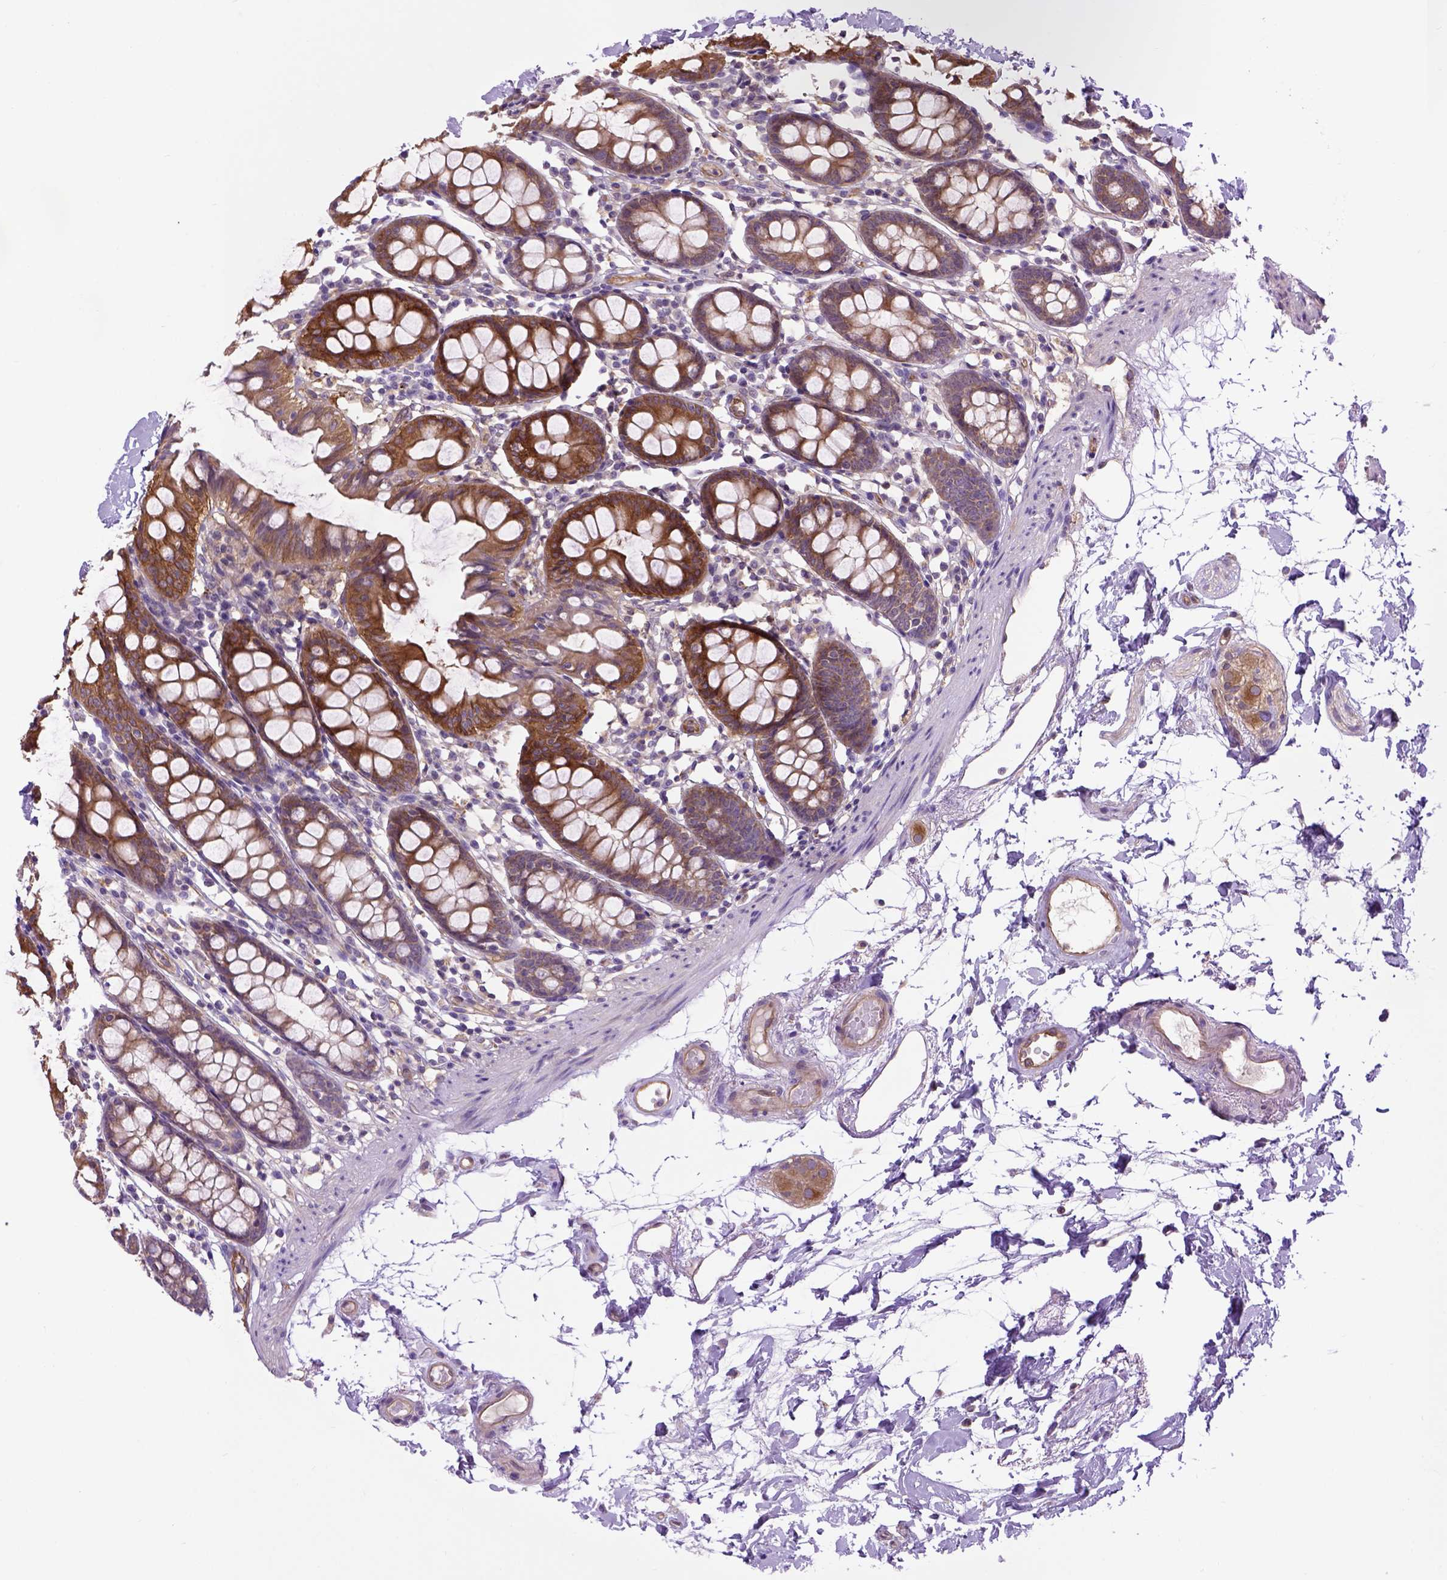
{"staining": {"intensity": "moderate", "quantity": ">75%", "location": "cytoplasmic/membranous"}, "tissue": "colon", "cell_type": "Endothelial cells", "image_type": "normal", "snomed": [{"axis": "morphology", "description": "Normal tissue, NOS"}, {"axis": "topography", "description": "Colon"}], "caption": "Colon stained with DAB (3,3'-diaminobenzidine) immunohistochemistry reveals medium levels of moderate cytoplasmic/membranous staining in about >75% of endothelial cells. The staining is performed using DAB (3,3'-diaminobenzidine) brown chromogen to label protein expression. The nuclei are counter-stained blue using hematoxylin.", "gene": "CASKIN2", "patient": {"sex": "female", "age": 84}}